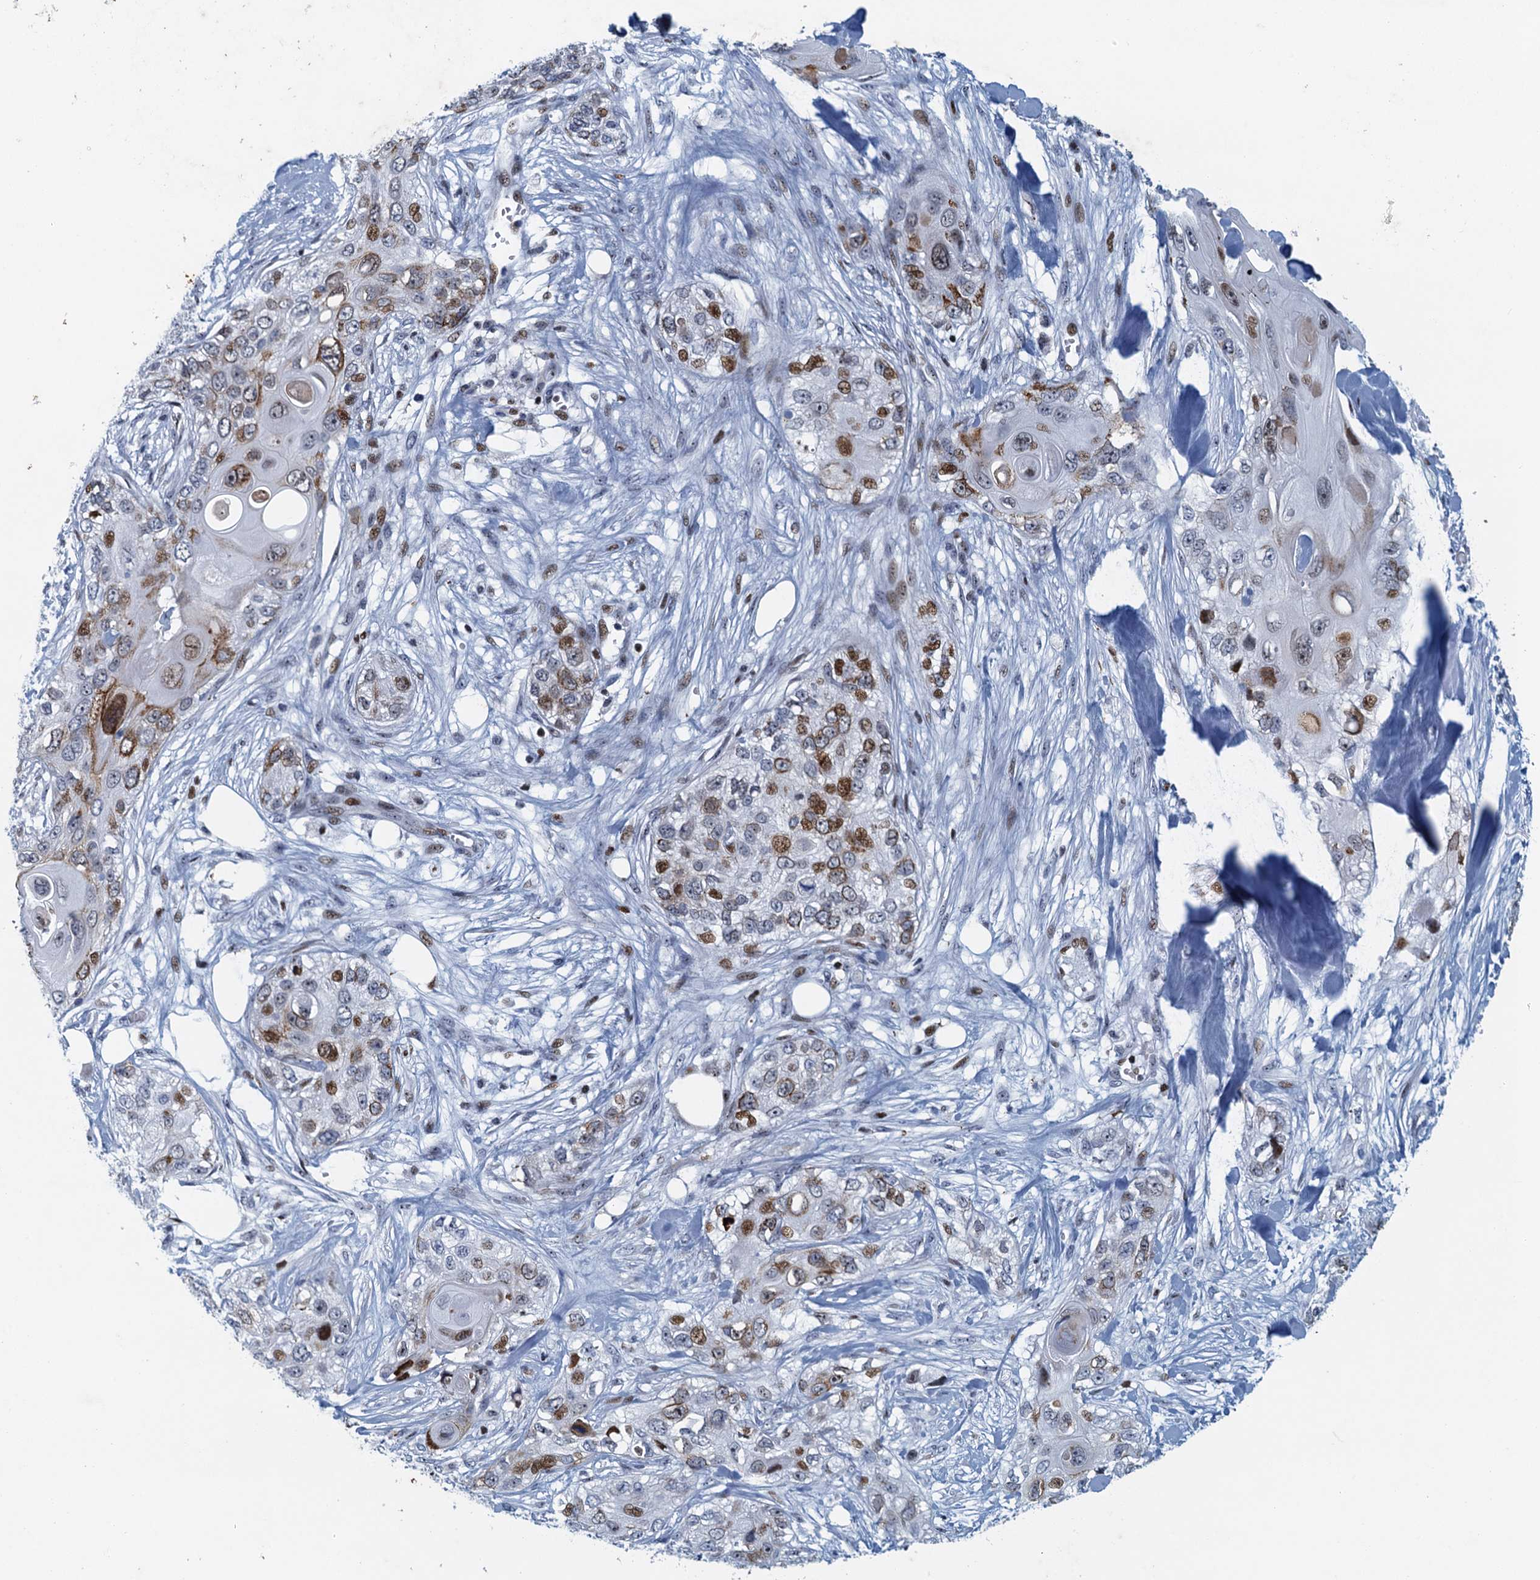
{"staining": {"intensity": "moderate", "quantity": "25%-75%", "location": "cytoplasmic/membranous,nuclear"}, "tissue": "skin cancer", "cell_type": "Tumor cells", "image_type": "cancer", "snomed": [{"axis": "morphology", "description": "Normal tissue, NOS"}, {"axis": "morphology", "description": "Squamous cell carcinoma, NOS"}, {"axis": "topography", "description": "Skin"}], "caption": "Tumor cells exhibit moderate cytoplasmic/membranous and nuclear staining in approximately 25%-75% of cells in skin cancer.", "gene": "ANKRD13D", "patient": {"sex": "male", "age": 72}}